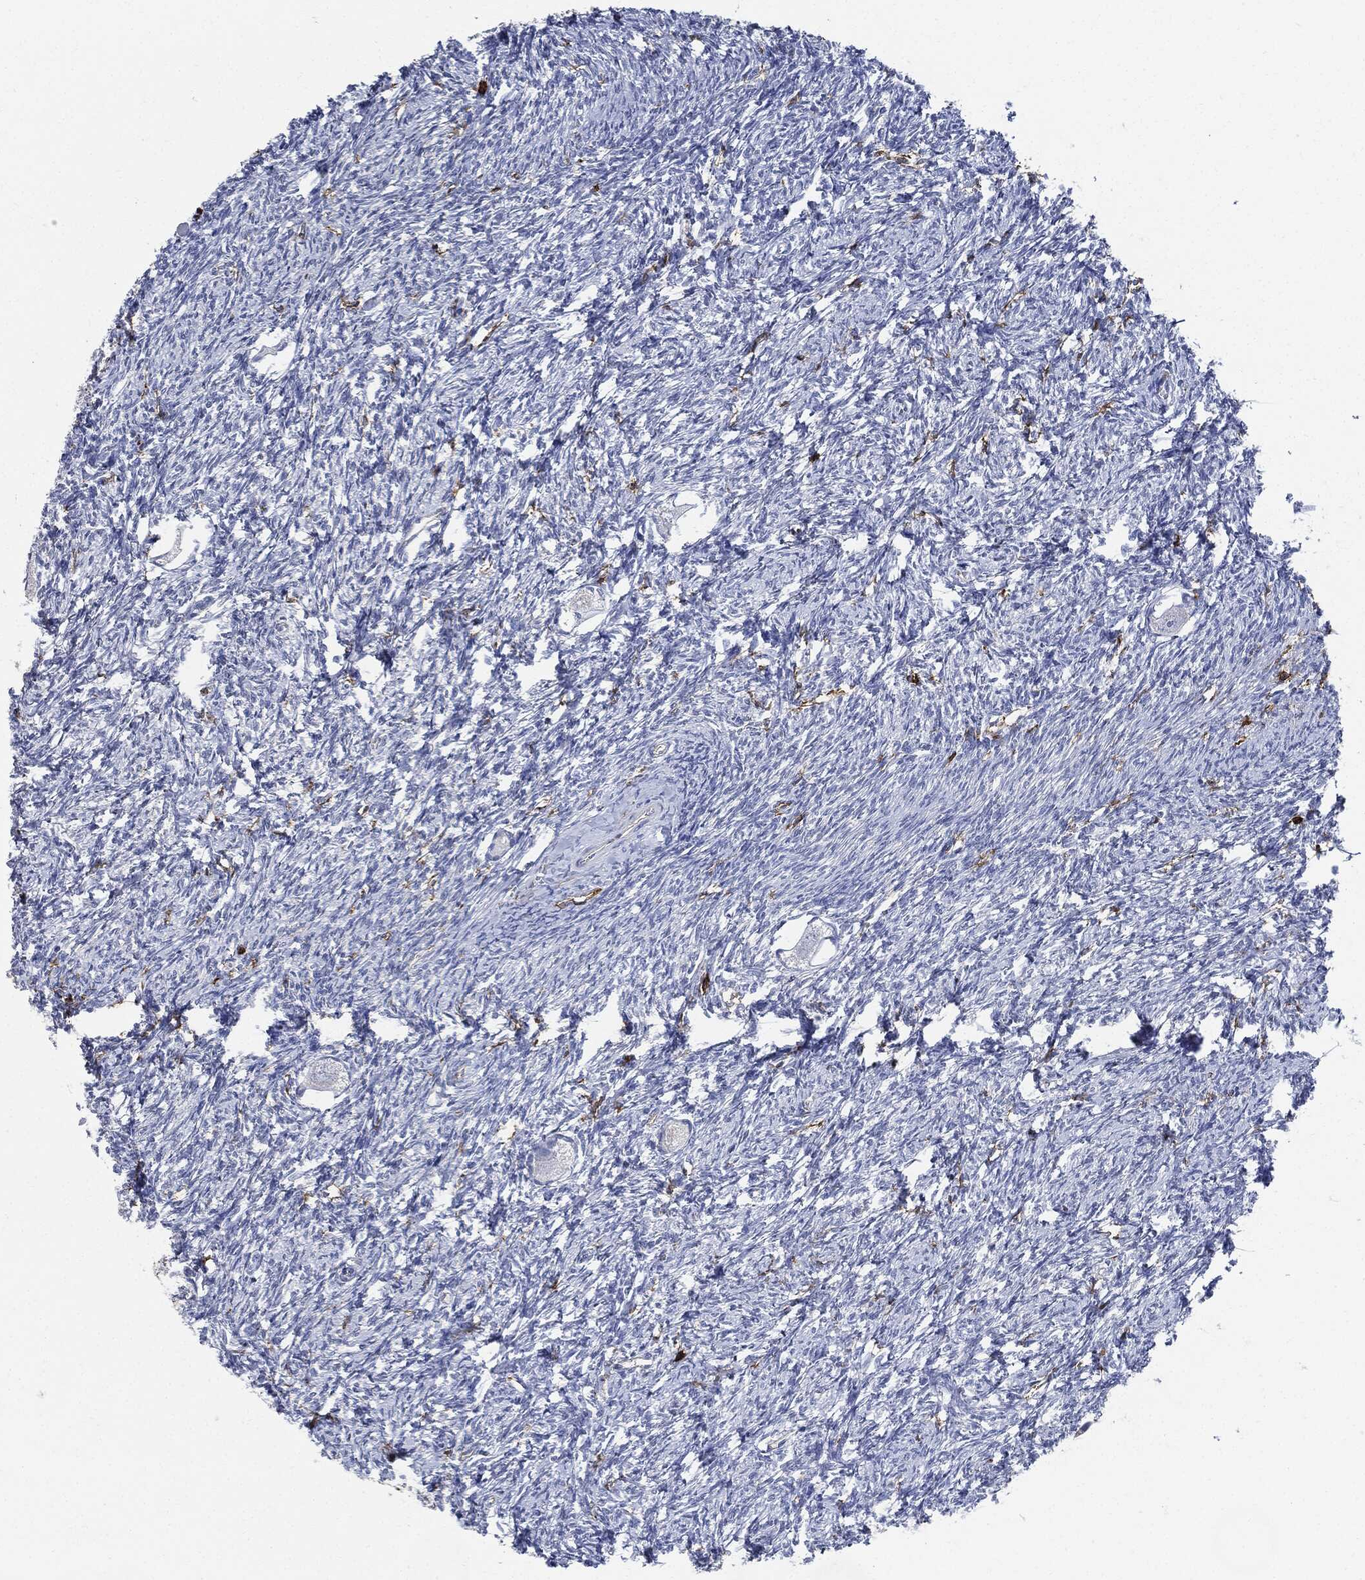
{"staining": {"intensity": "negative", "quantity": "none", "location": "none"}, "tissue": "ovary", "cell_type": "Follicle cells", "image_type": "normal", "snomed": [{"axis": "morphology", "description": "Normal tissue, NOS"}, {"axis": "topography", "description": "Fallopian tube"}, {"axis": "topography", "description": "Ovary"}], "caption": "A high-resolution micrograph shows IHC staining of benign ovary, which shows no significant expression in follicle cells. The staining was performed using DAB to visualize the protein expression in brown, while the nuclei were stained in blue with hematoxylin (Magnification: 20x).", "gene": "PTPRC", "patient": {"sex": "female", "age": 33}}